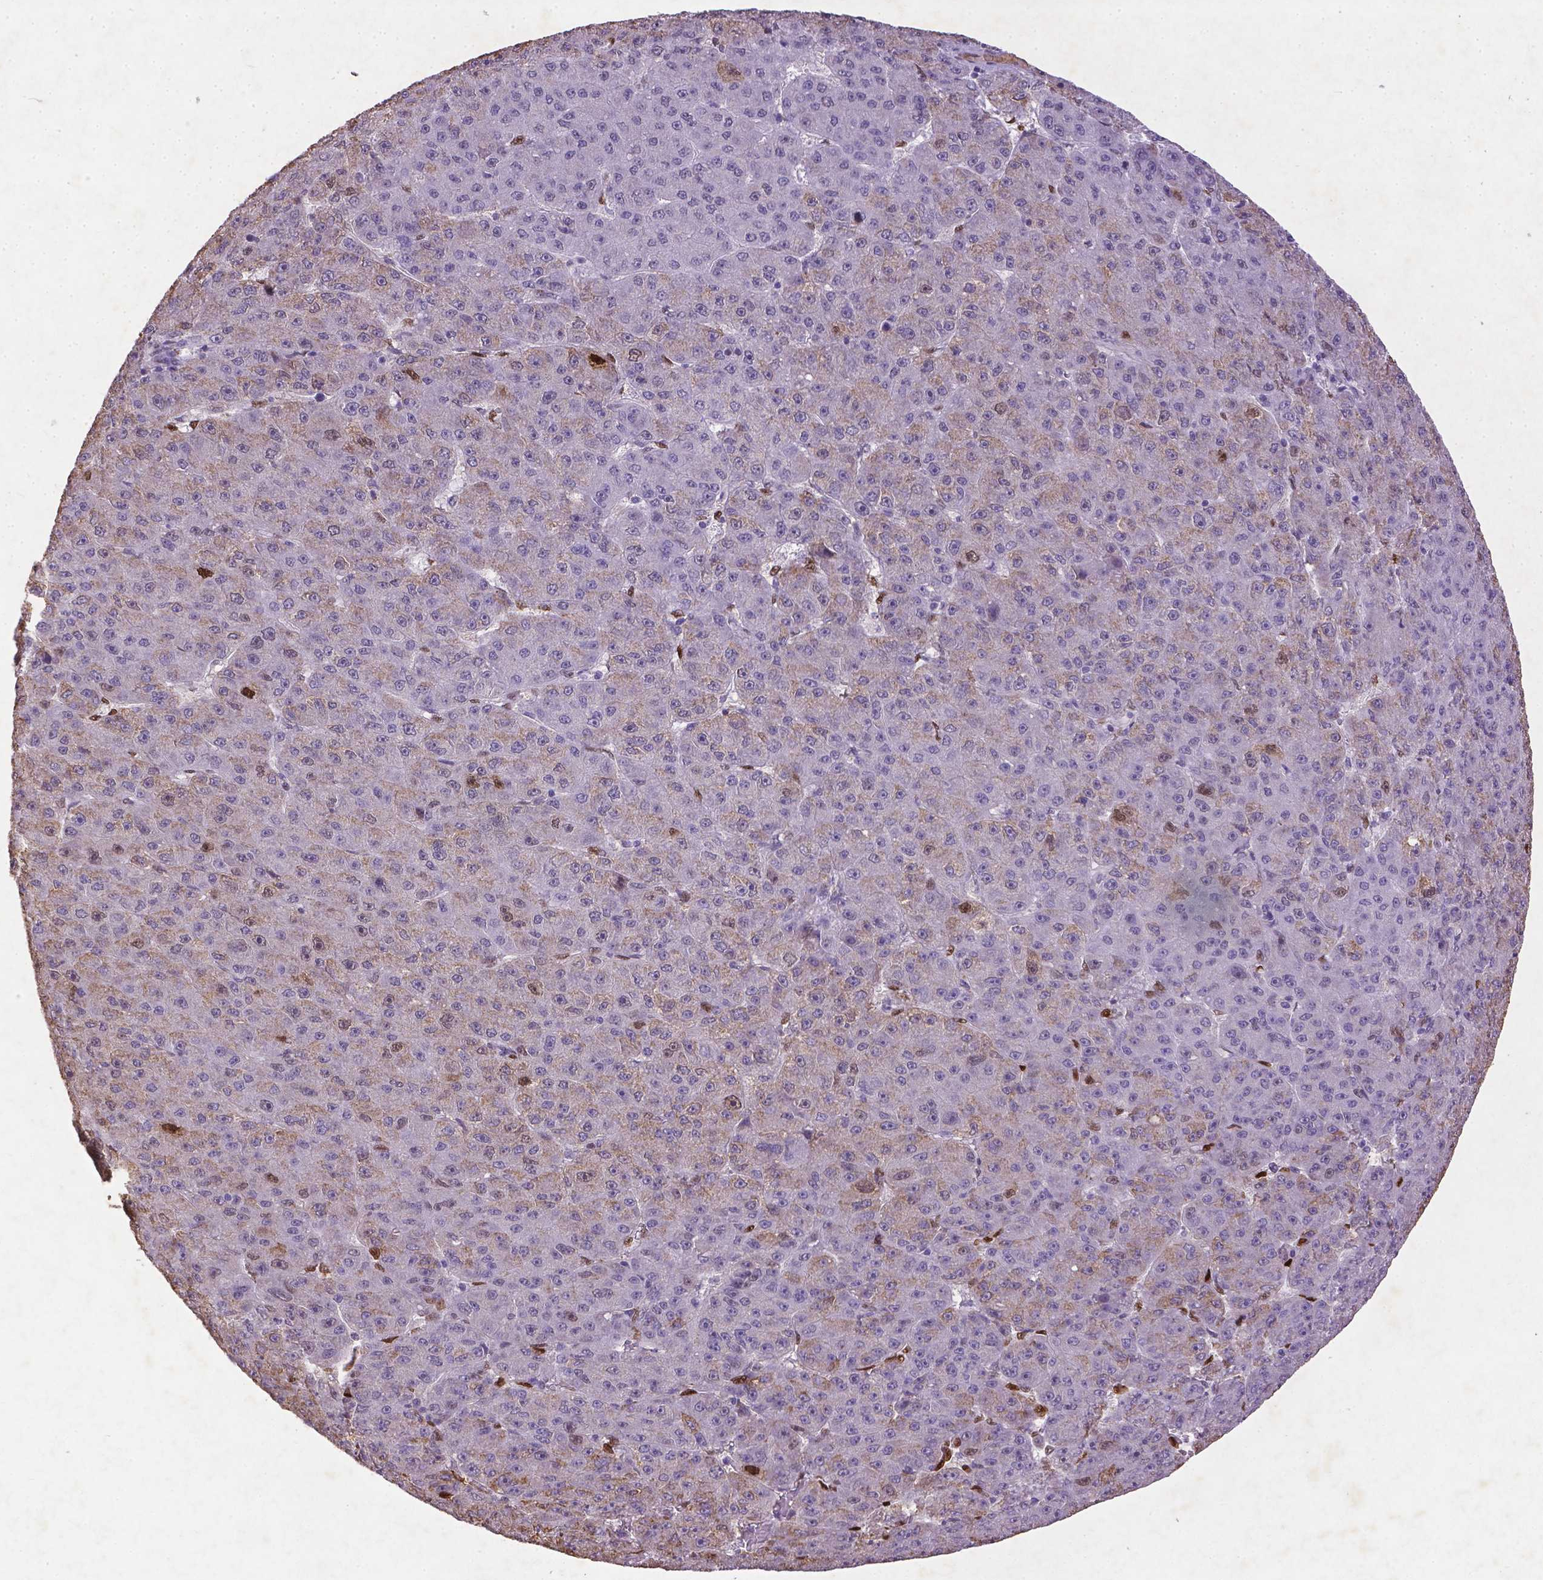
{"staining": {"intensity": "moderate", "quantity": "<25%", "location": "nuclear"}, "tissue": "liver cancer", "cell_type": "Tumor cells", "image_type": "cancer", "snomed": [{"axis": "morphology", "description": "Carcinoma, Hepatocellular, NOS"}, {"axis": "topography", "description": "Liver"}], "caption": "A high-resolution photomicrograph shows immunohistochemistry (IHC) staining of liver cancer, which shows moderate nuclear staining in about <25% of tumor cells. (Stains: DAB in brown, nuclei in blue, Microscopy: brightfield microscopy at high magnification).", "gene": "CDKN1A", "patient": {"sex": "male", "age": 67}}